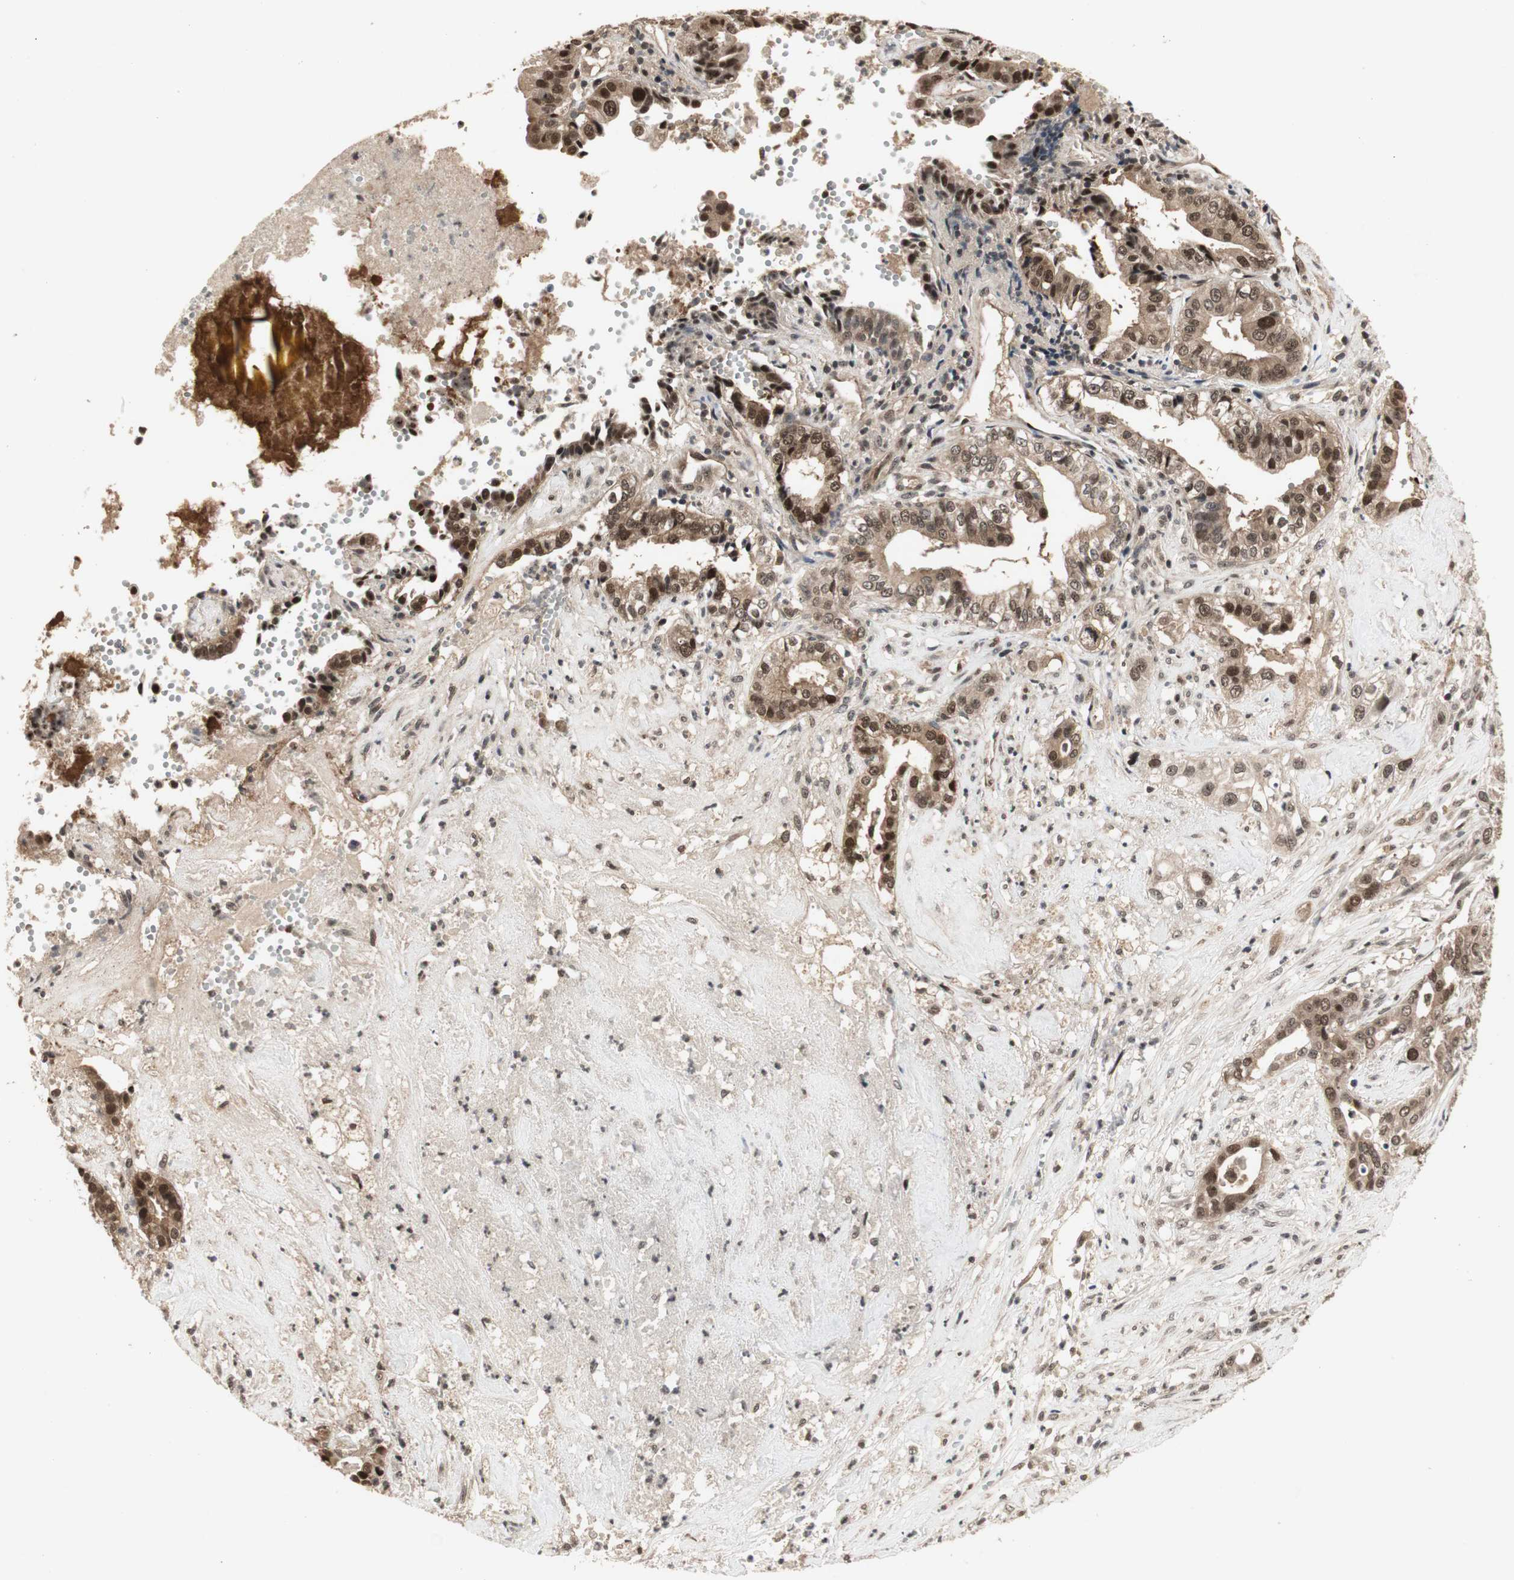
{"staining": {"intensity": "strong", "quantity": ">75%", "location": "cytoplasmic/membranous,nuclear"}, "tissue": "liver cancer", "cell_type": "Tumor cells", "image_type": "cancer", "snomed": [{"axis": "morphology", "description": "Cholangiocarcinoma"}, {"axis": "topography", "description": "Liver"}], "caption": "Human liver cancer stained with a protein marker exhibits strong staining in tumor cells.", "gene": "CSNK2B", "patient": {"sex": "female", "age": 61}}